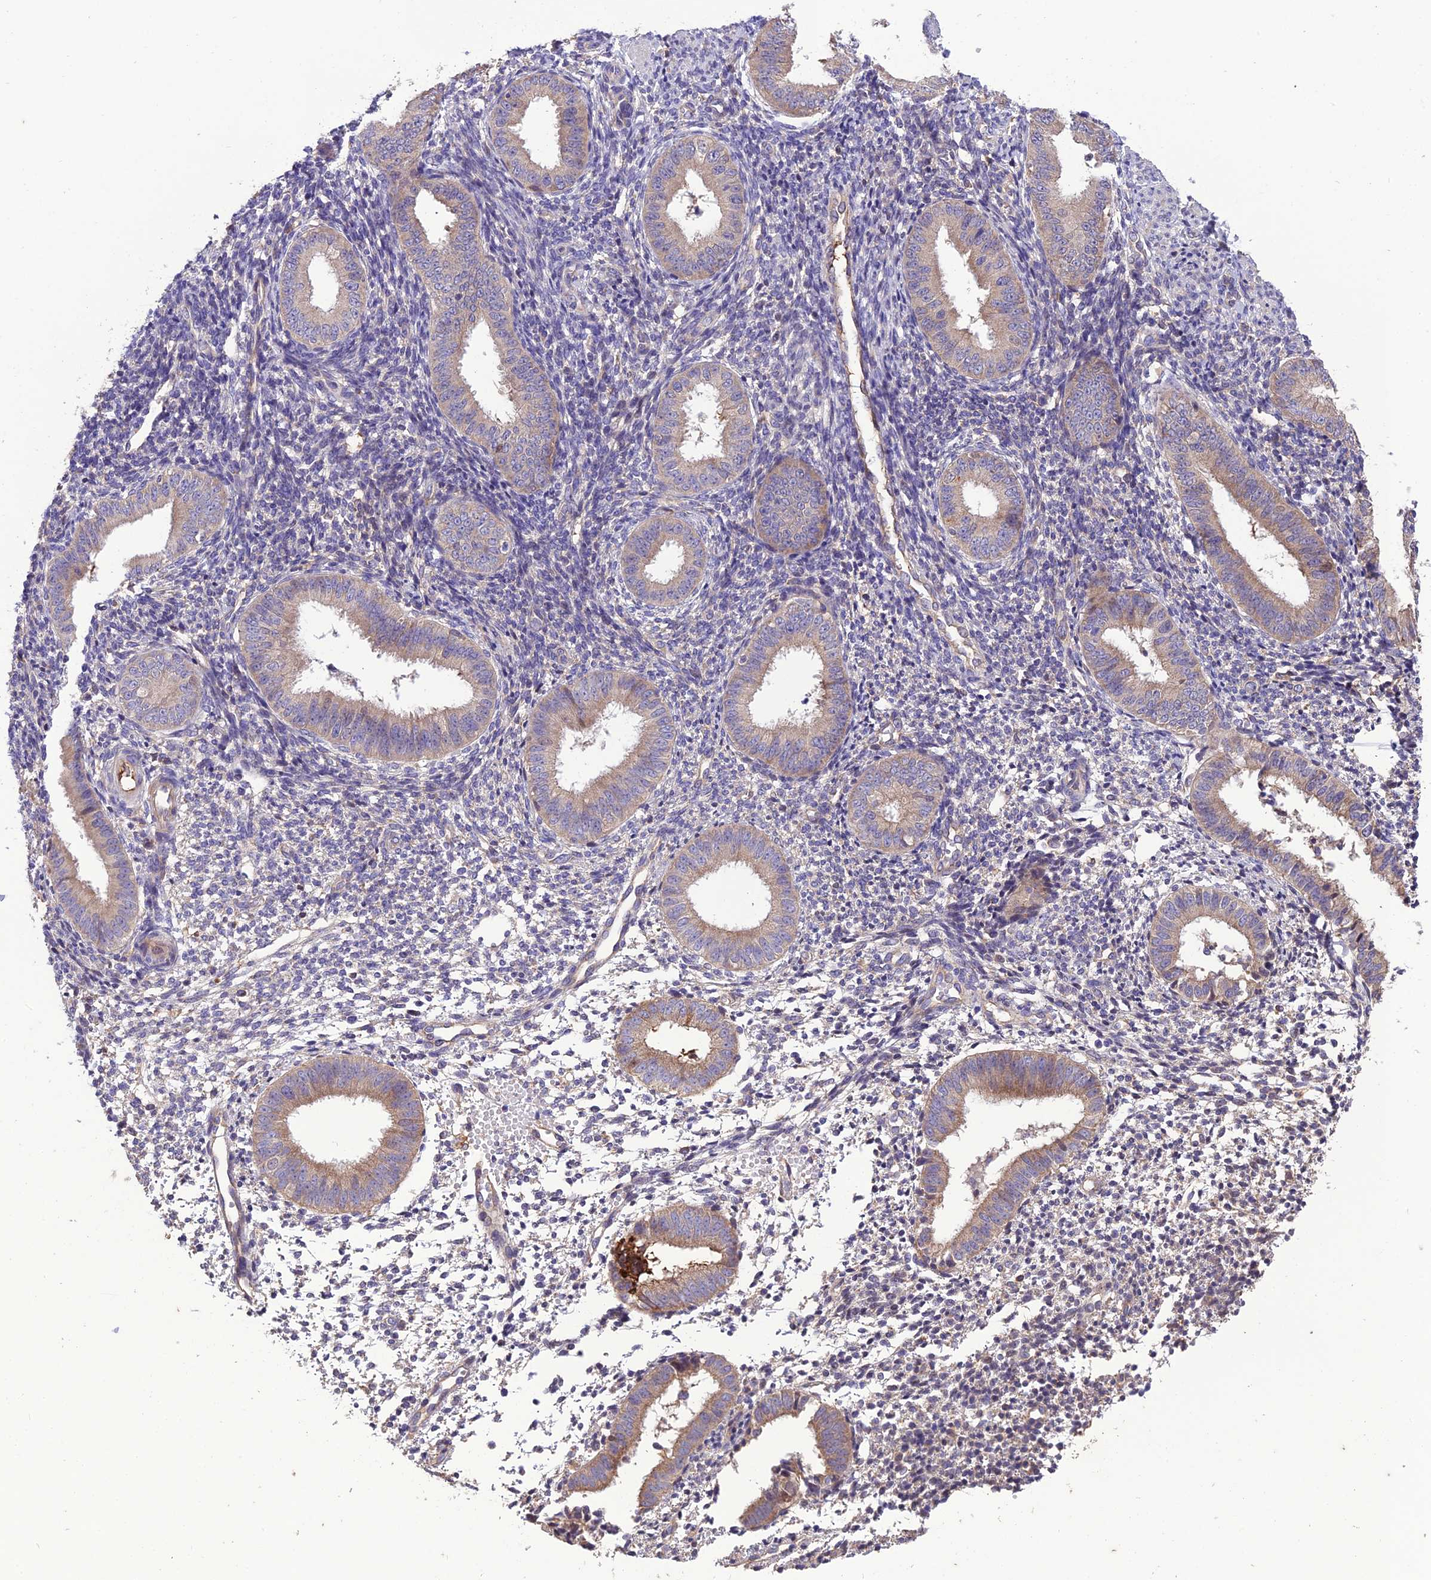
{"staining": {"intensity": "weak", "quantity": "<25%", "location": "cytoplasmic/membranous"}, "tissue": "endometrium", "cell_type": "Cells in endometrial stroma", "image_type": "normal", "snomed": [{"axis": "morphology", "description": "Normal tissue, NOS"}, {"axis": "topography", "description": "Uterus"}, {"axis": "topography", "description": "Endometrium"}], "caption": "IHC of unremarkable endometrium demonstrates no staining in cells in endometrial stroma.", "gene": "MIOS", "patient": {"sex": "female", "age": 48}}